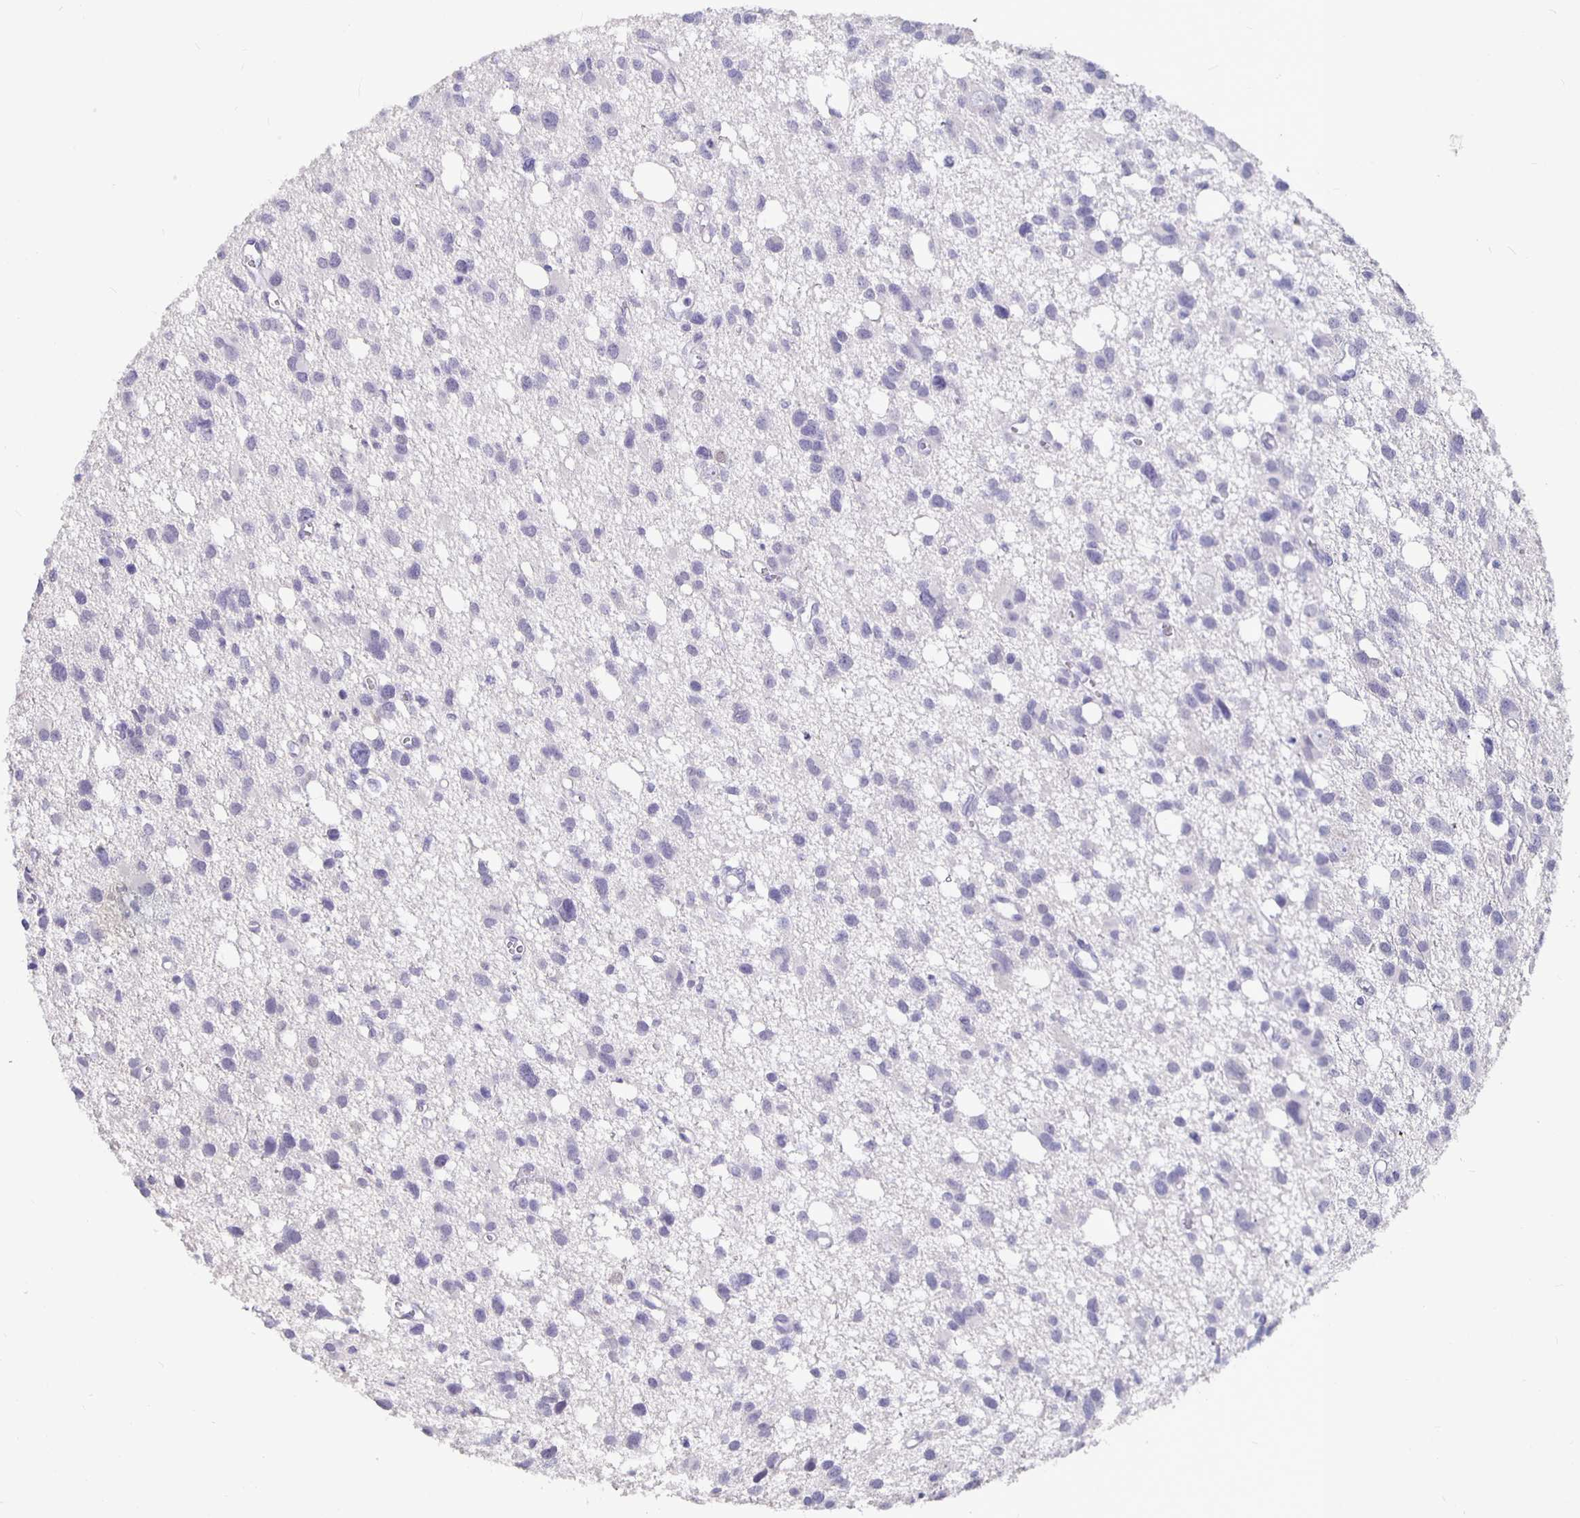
{"staining": {"intensity": "negative", "quantity": "none", "location": "none"}, "tissue": "glioma", "cell_type": "Tumor cells", "image_type": "cancer", "snomed": [{"axis": "morphology", "description": "Glioma, malignant, High grade"}, {"axis": "topography", "description": "Brain"}], "caption": "Immunohistochemistry of human malignant glioma (high-grade) demonstrates no positivity in tumor cells.", "gene": "GPX4", "patient": {"sex": "male", "age": 23}}